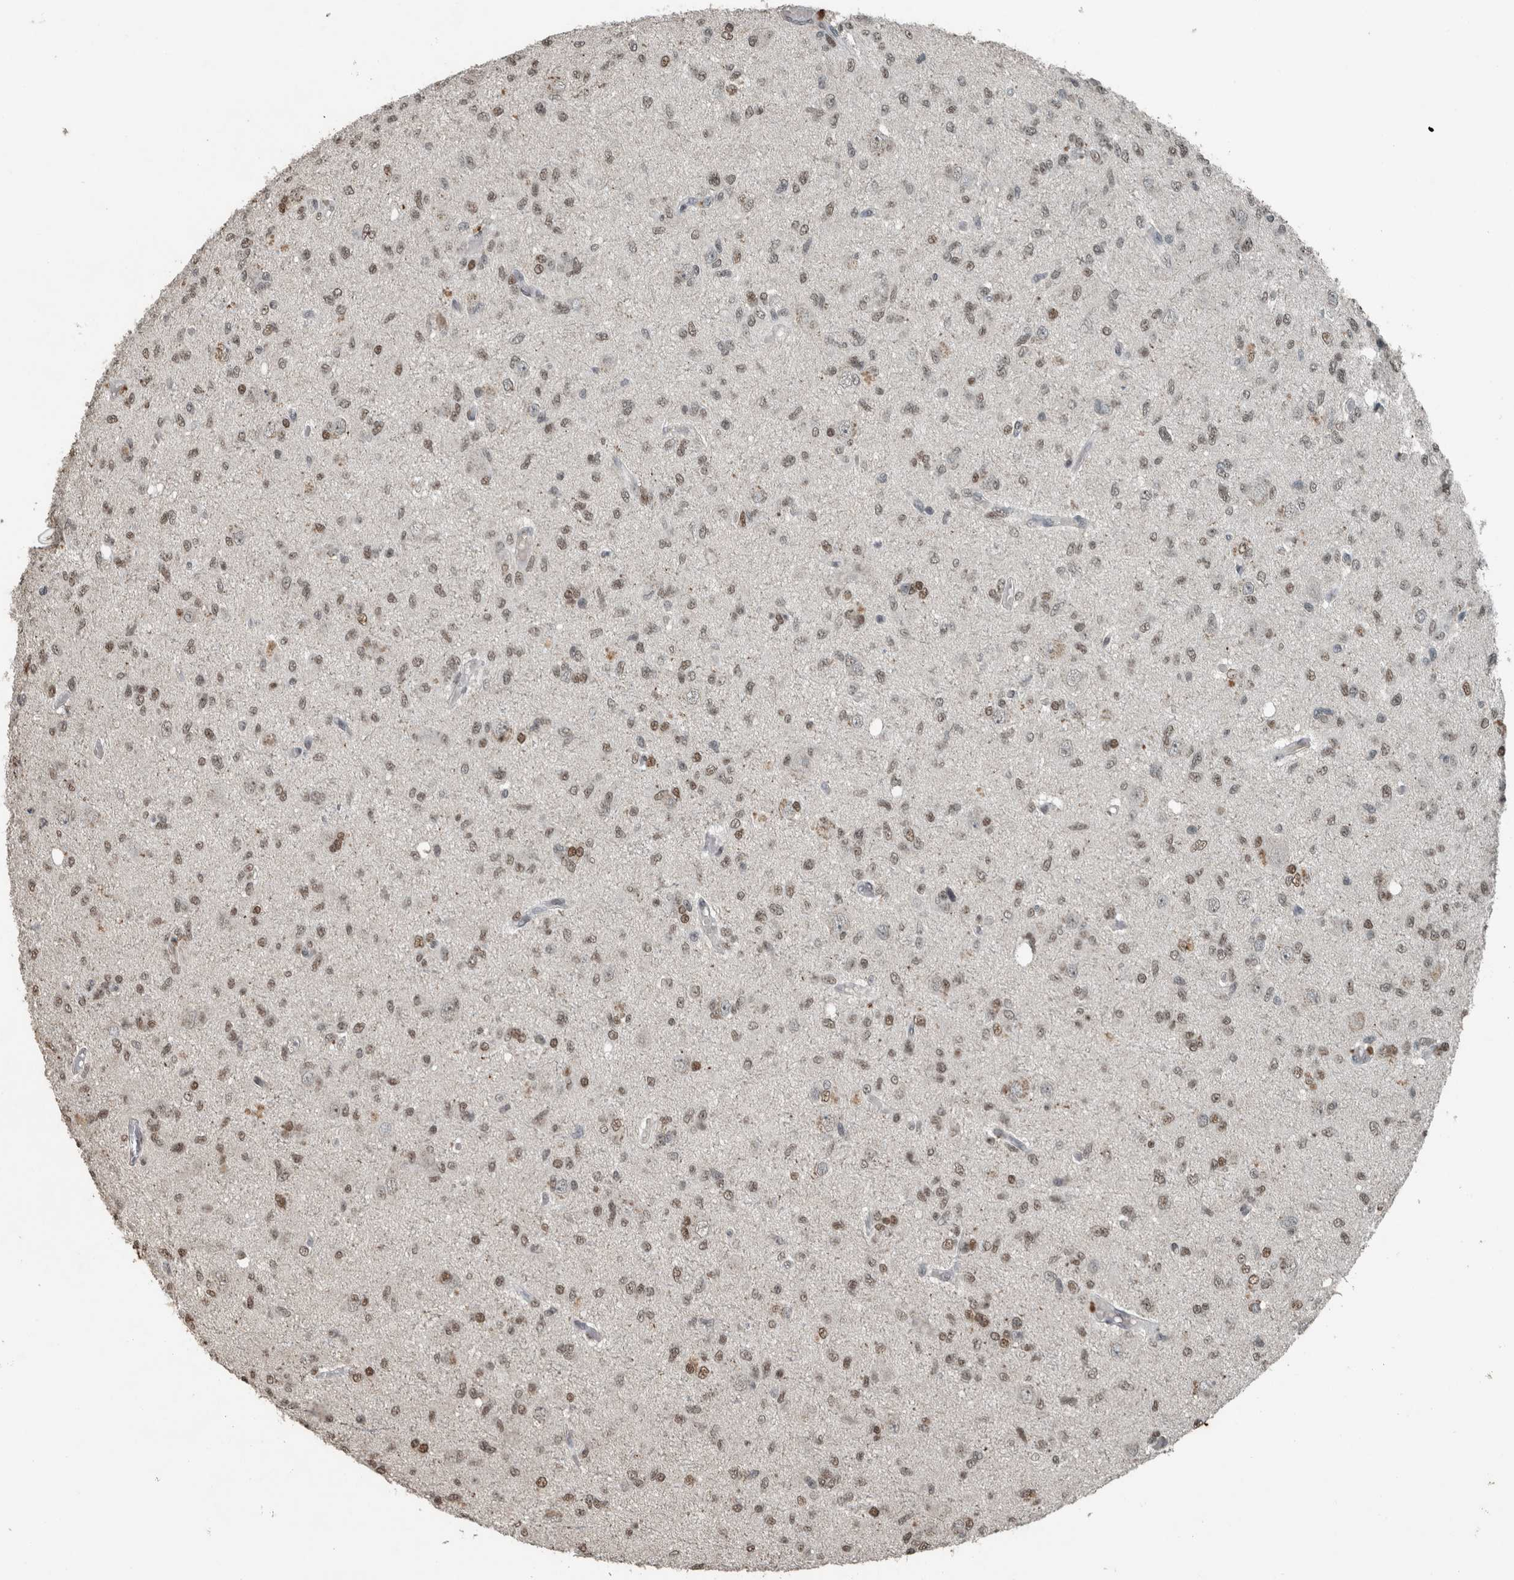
{"staining": {"intensity": "weak", "quantity": ">75%", "location": "nuclear"}, "tissue": "glioma", "cell_type": "Tumor cells", "image_type": "cancer", "snomed": [{"axis": "morphology", "description": "Glioma, malignant, High grade"}, {"axis": "topography", "description": "Brain"}], "caption": "Weak nuclear expression for a protein is seen in approximately >75% of tumor cells of glioma using IHC.", "gene": "ZNF24", "patient": {"sex": "female", "age": 59}}